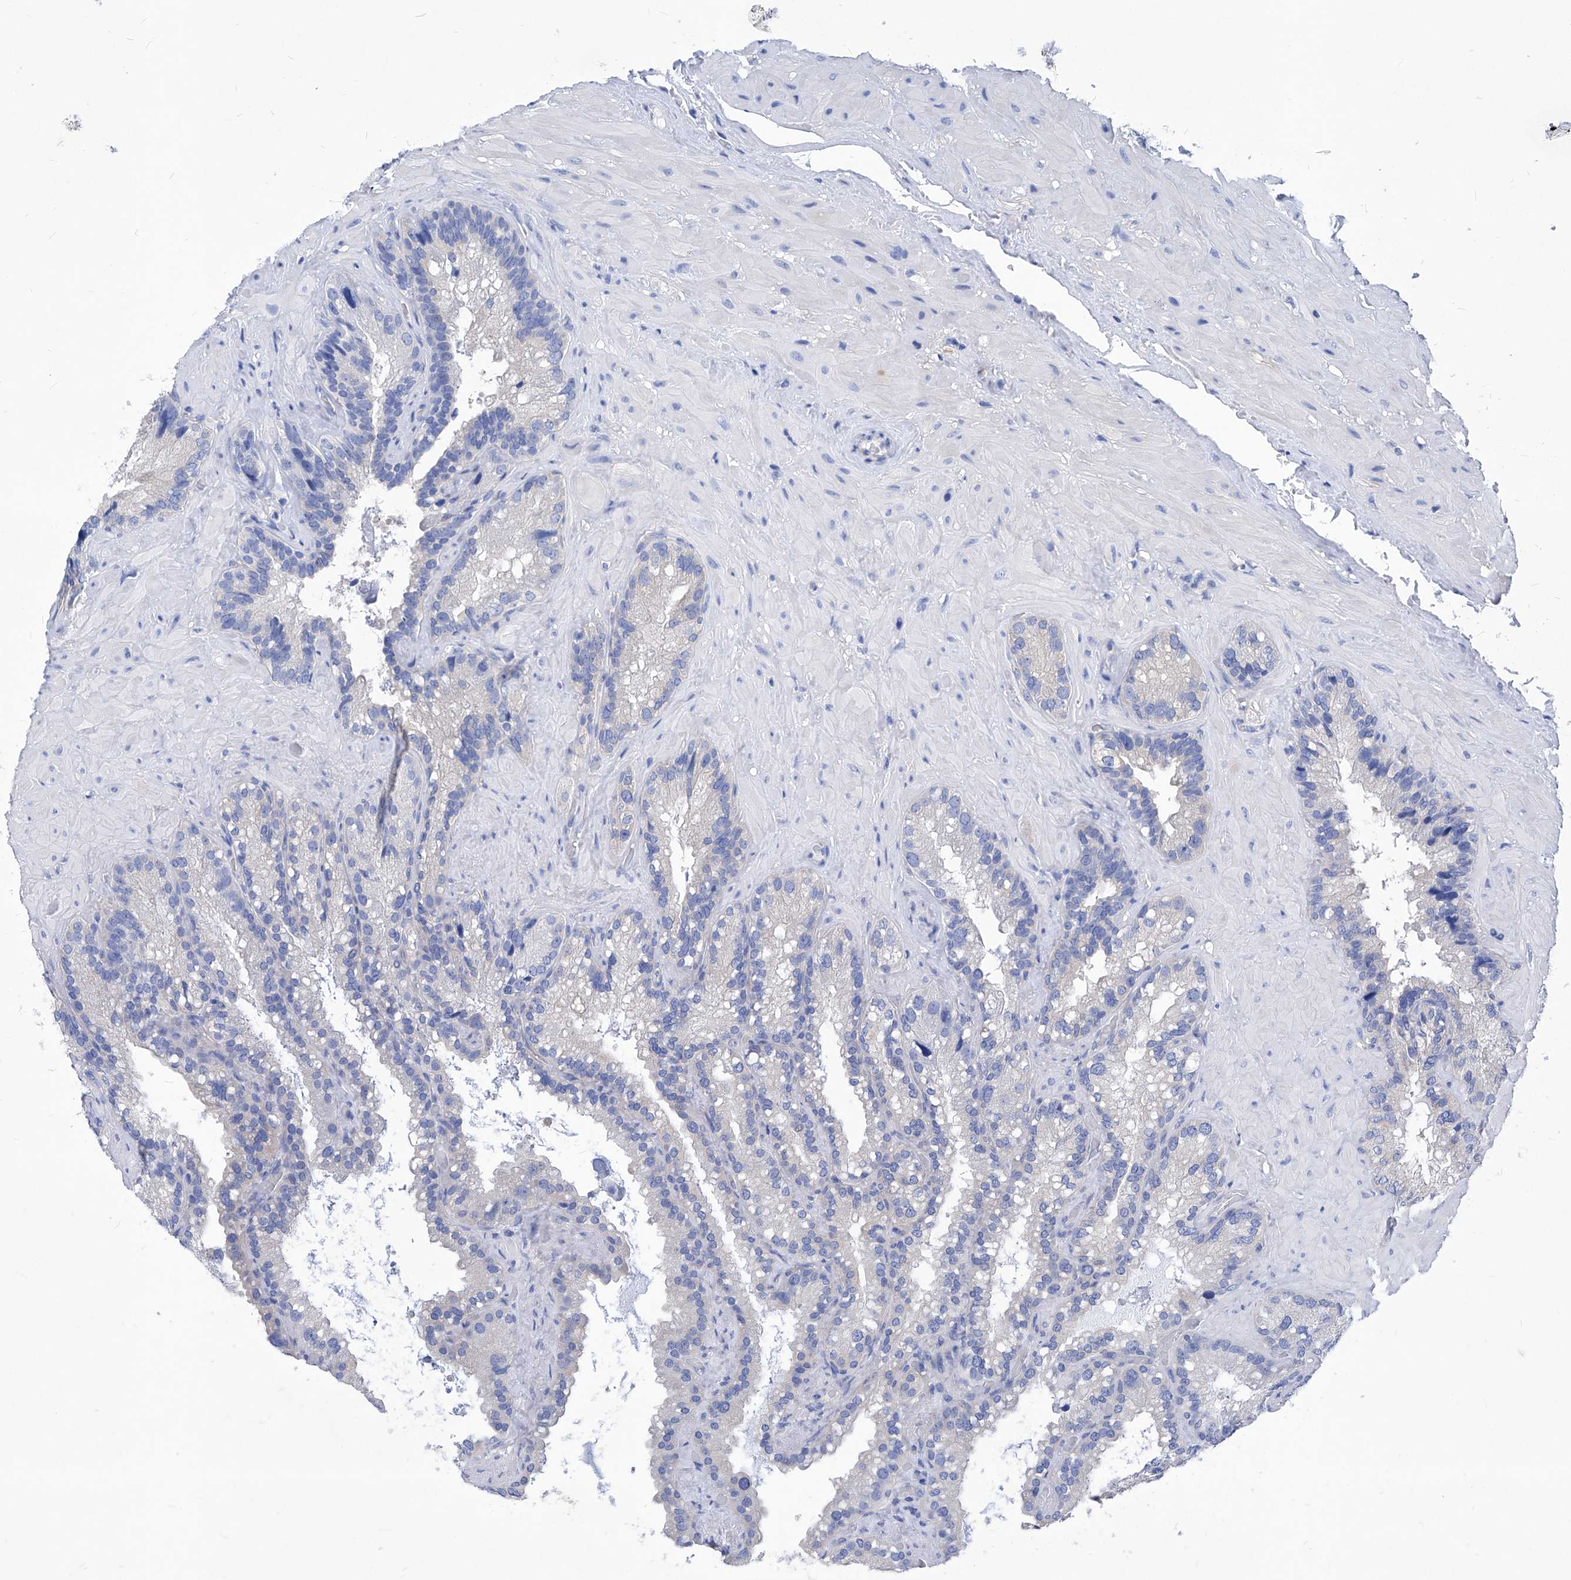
{"staining": {"intensity": "negative", "quantity": "none", "location": "none"}, "tissue": "seminal vesicle", "cell_type": "Glandular cells", "image_type": "normal", "snomed": [{"axis": "morphology", "description": "Normal tissue, NOS"}, {"axis": "topography", "description": "Prostate"}, {"axis": "topography", "description": "Seminal veicle"}], "caption": "Image shows no significant protein positivity in glandular cells of unremarkable seminal vesicle.", "gene": "XPNPEP1", "patient": {"sex": "male", "age": 68}}